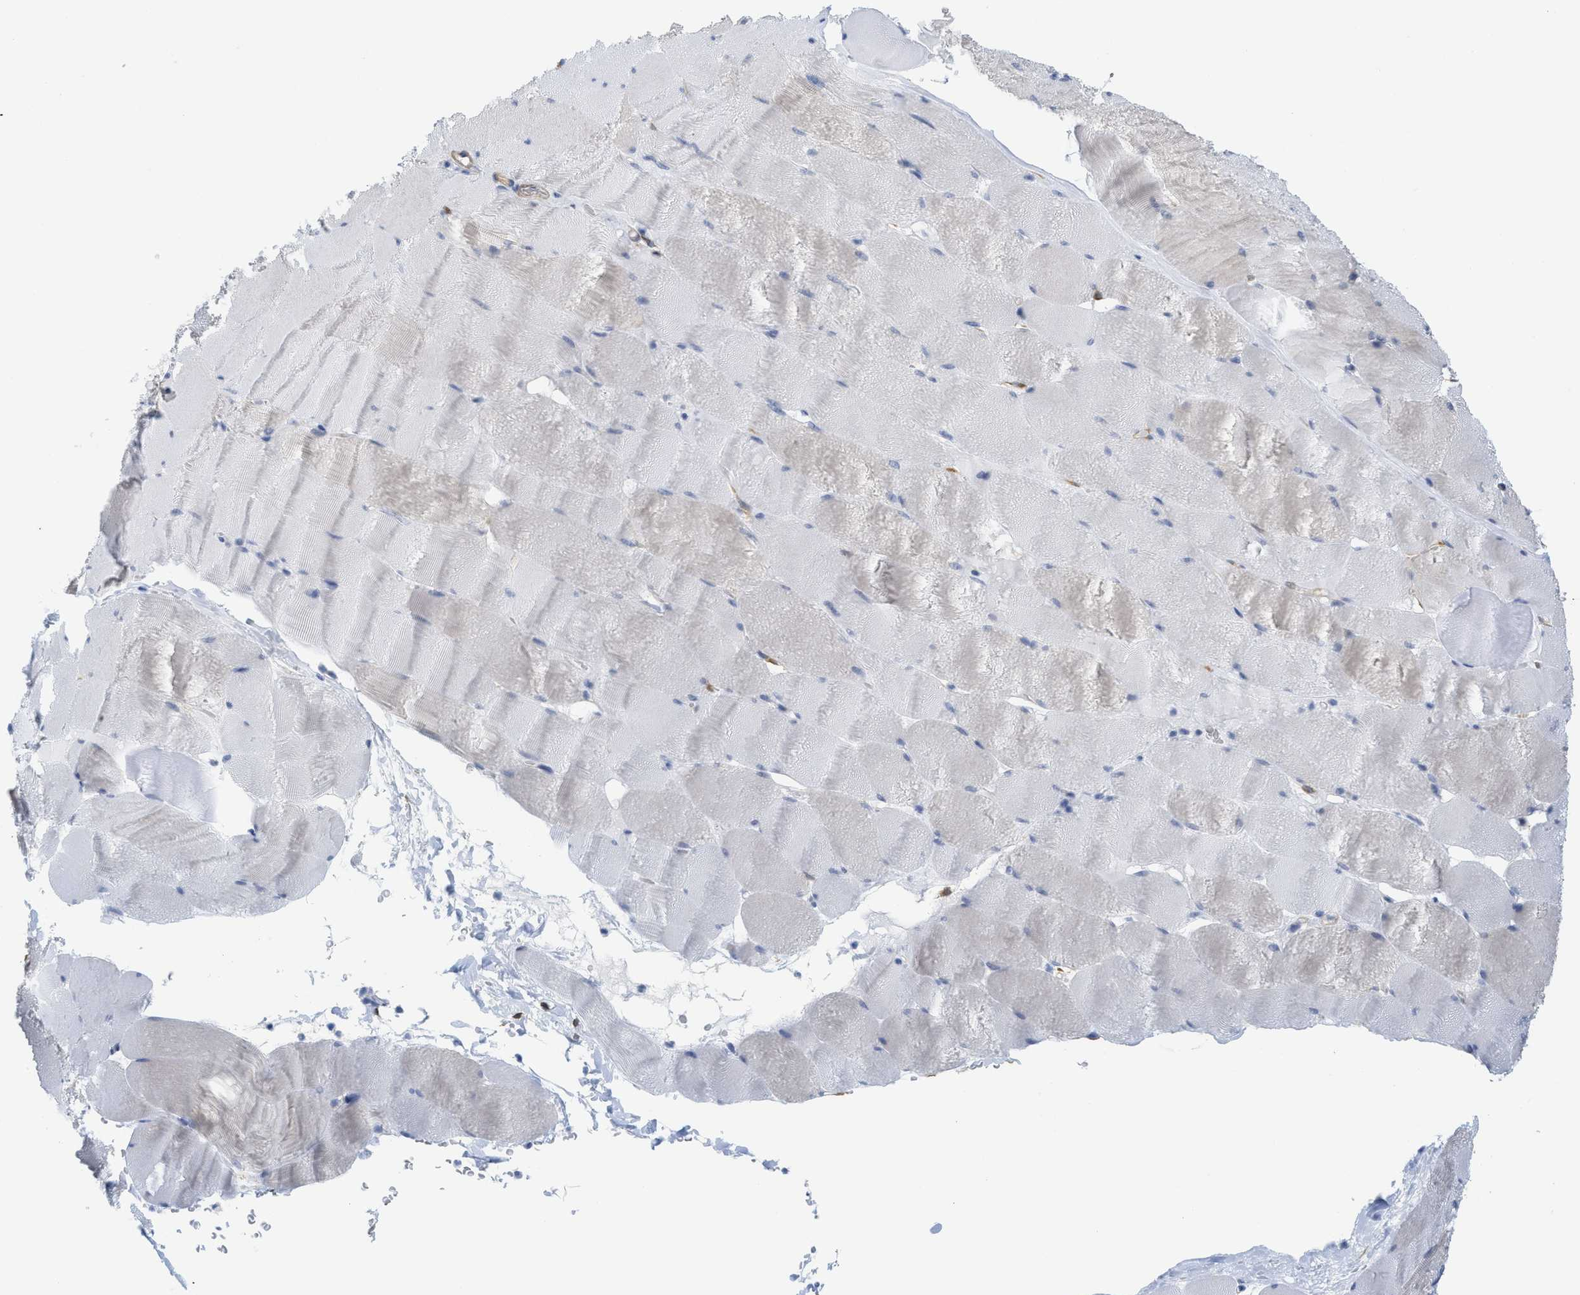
{"staining": {"intensity": "negative", "quantity": "none", "location": "none"}, "tissue": "skeletal muscle", "cell_type": "Myocytes", "image_type": "normal", "snomed": [{"axis": "morphology", "description": "Normal tissue, NOS"}, {"axis": "topography", "description": "Skeletal muscle"}], "caption": "Immunohistochemical staining of unremarkable human skeletal muscle demonstrates no significant expression in myocytes.", "gene": "TUB", "patient": {"sex": "male", "age": 62}}